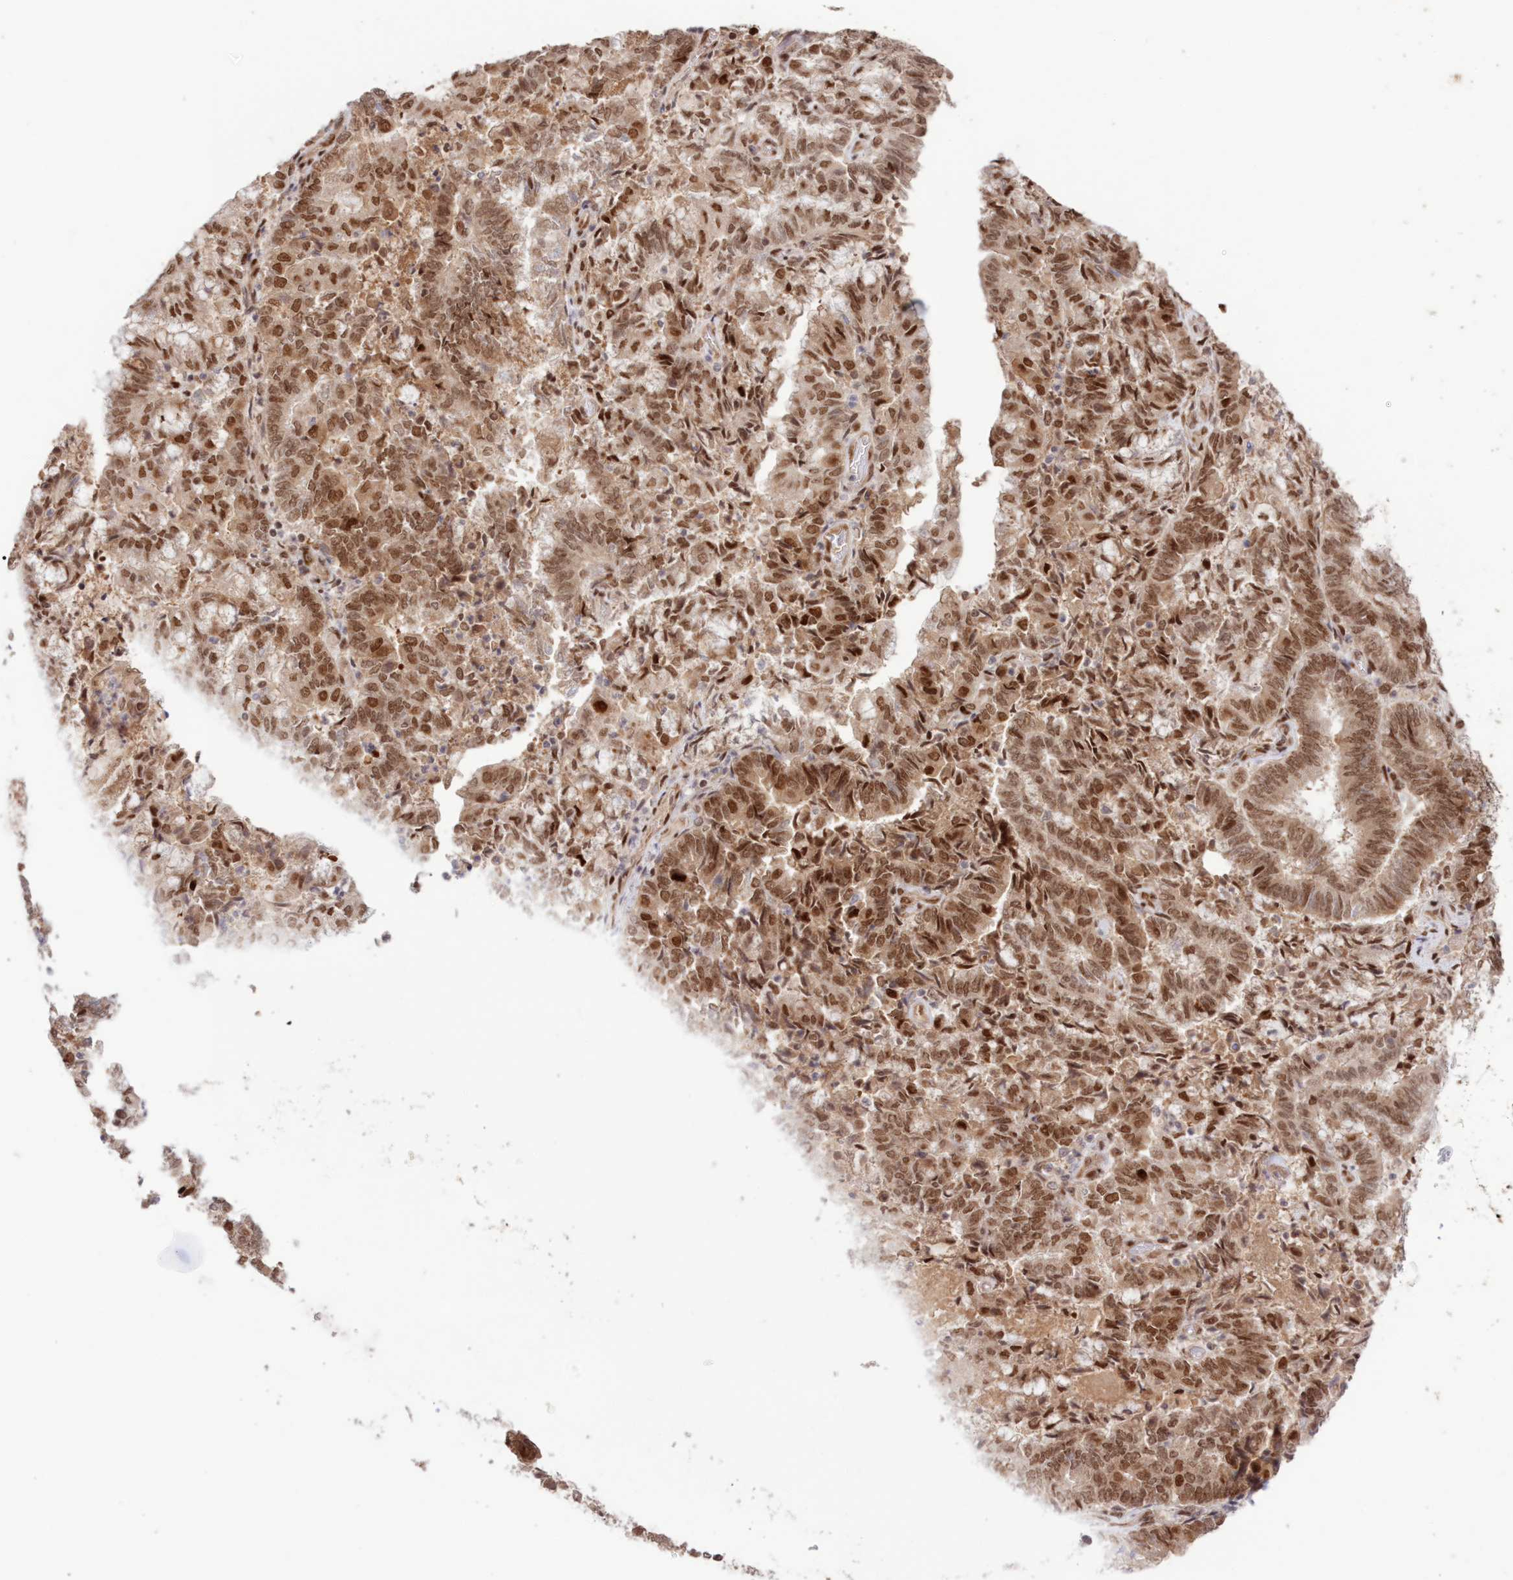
{"staining": {"intensity": "moderate", "quantity": ">75%", "location": "nuclear"}, "tissue": "endometrial cancer", "cell_type": "Tumor cells", "image_type": "cancer", "snomed": [{"axis": "morphology", "description": "Adenocarcinoma, NOS"}, {"axis": "topography", "description": "Endometrium"}], "caption": "Brown immunohistochemical staining in adenocarcinoma (endometrial) shows moderate nuclear positivity in approximately >75% of tumor cells.", "gene": "NOA1", "patient": {"sex": "female", "age": 80}}